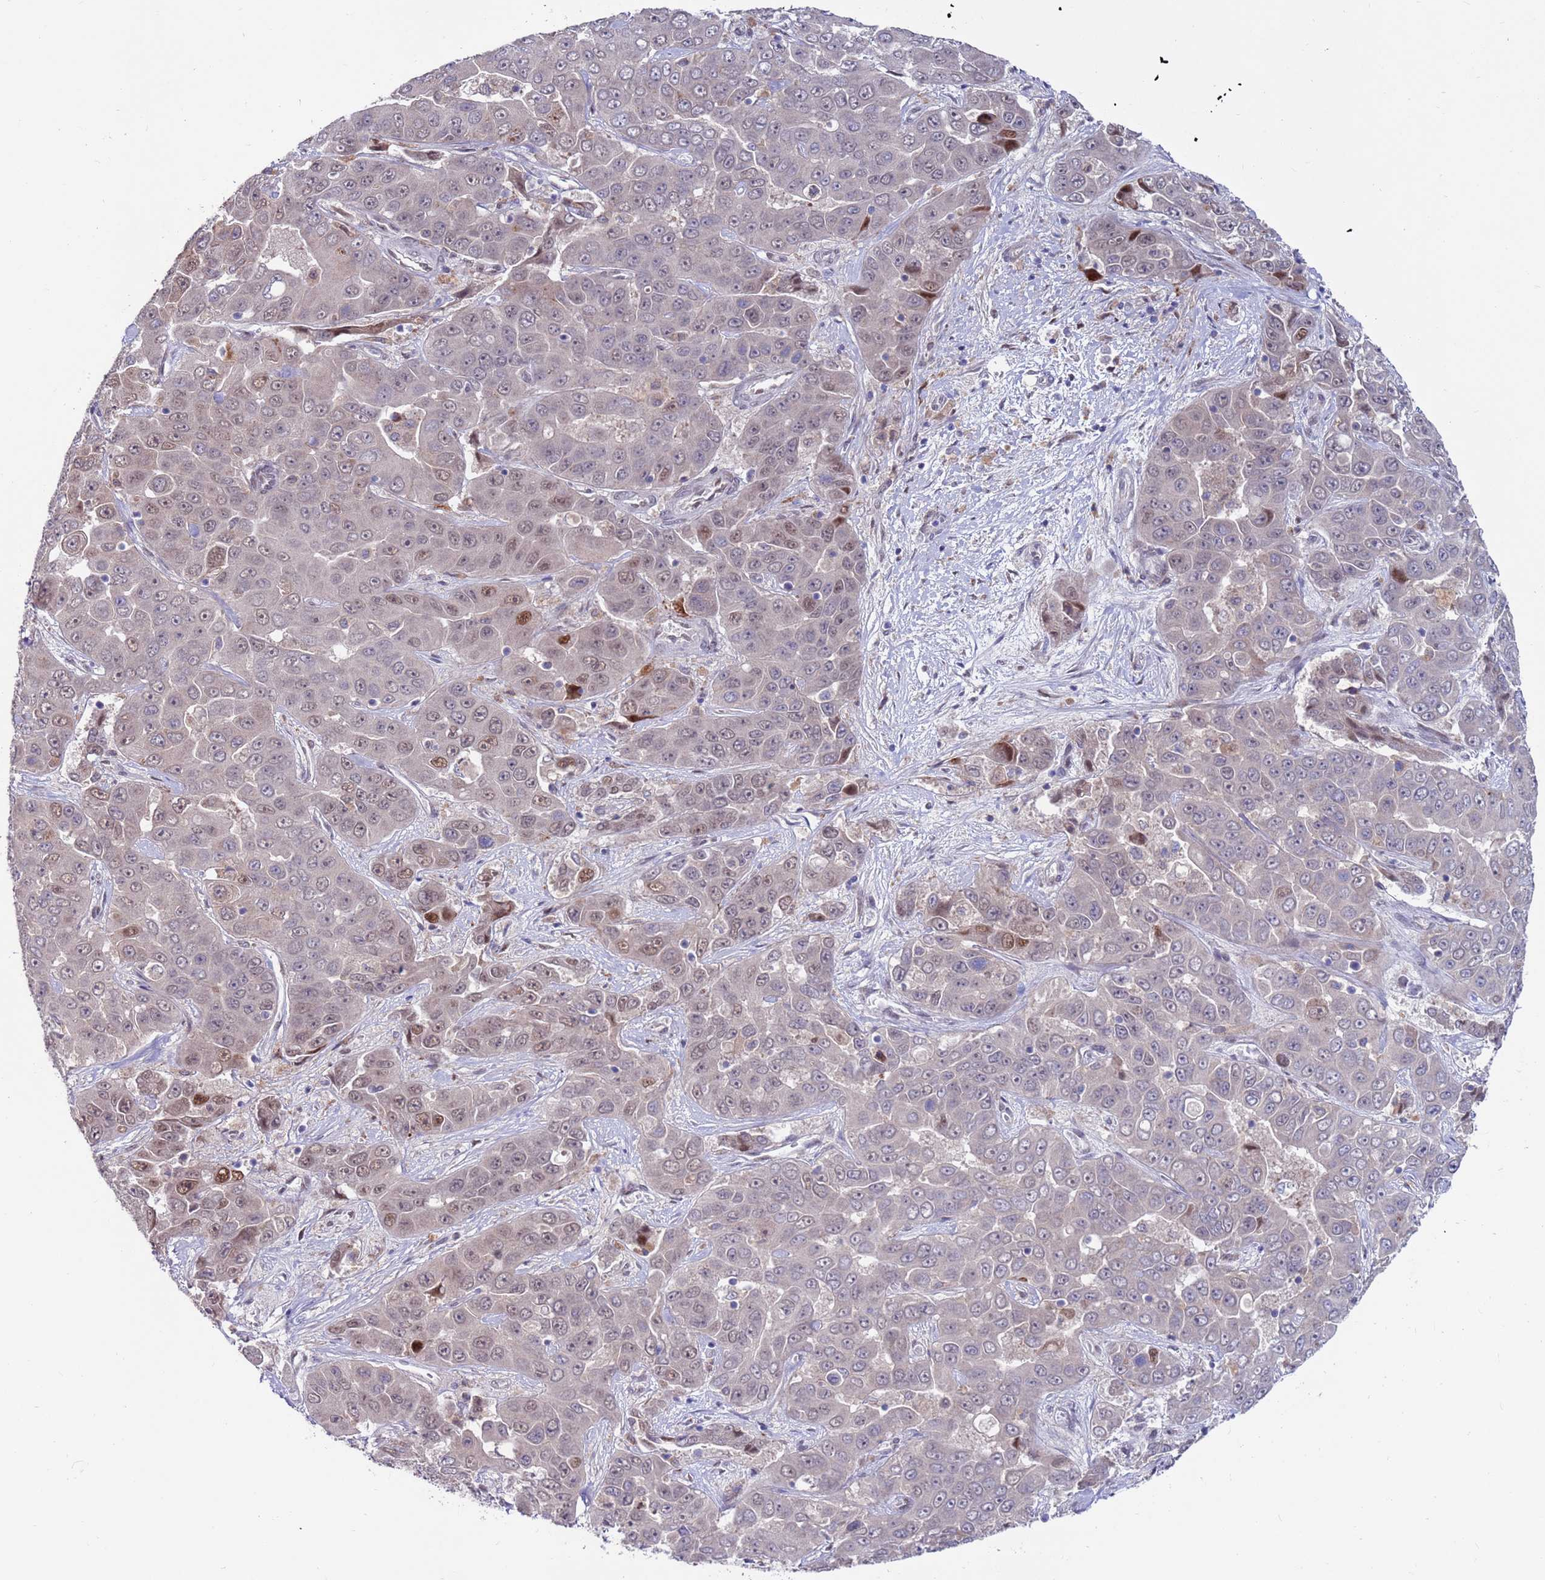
{"staining": {"intensity": "weak", "quantity": ">75%", "location": "nuclear"}, "tissue": "liver cancer", "cell_type": "Tumor cells", "image_type": "cancer", "snomed": [{"axis": "morphology", "description": "Cholangiocarcinoma"}, {"axis": "topography", "description": "Liver"}], "caption": "Liver cholangiocarcinoma stained with IHC shows weak nuclear staining in approximately >75% of tumor cells.", "gene": "FBXO27", "patient": {"sex": "female", "age": 52}}